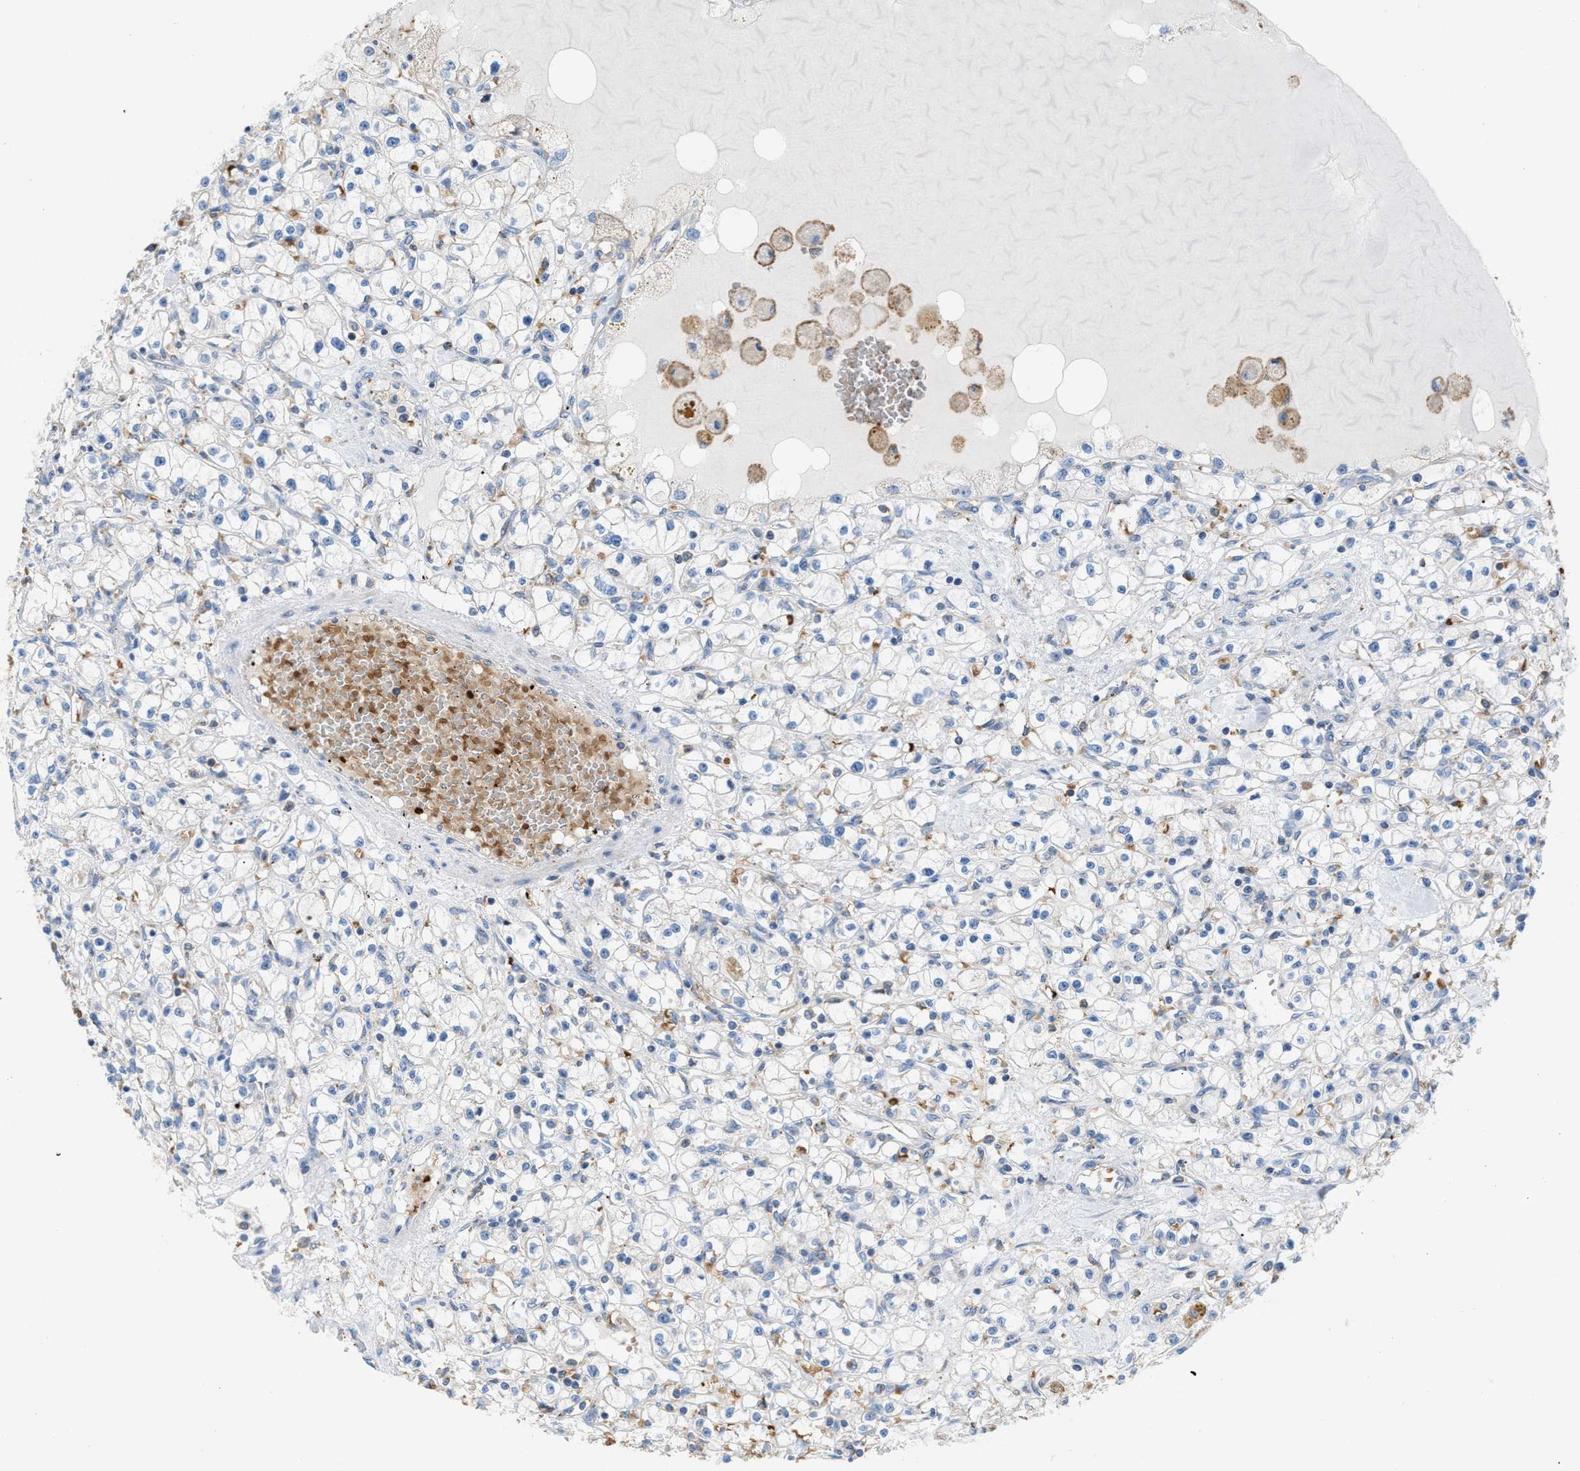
{"staining": {"intensity": "negative", "quantity": "none", "location": "none"}, "tissue": "renal cancer", "cell_type": "Tumor cells", "image_type": "cancer", "snomed": [{"axis": "morphology", "description": "Adenocarcinoma, NOS"}, {"axis": "topography", "description": "Kidney"}], "caption": "This is an IHC photomicrograph of human renal cancer (adenocarcinoma). There is no staining in tumor cells.", "gene": "CA3", "patient": {"sex": "male", "age": 56}}